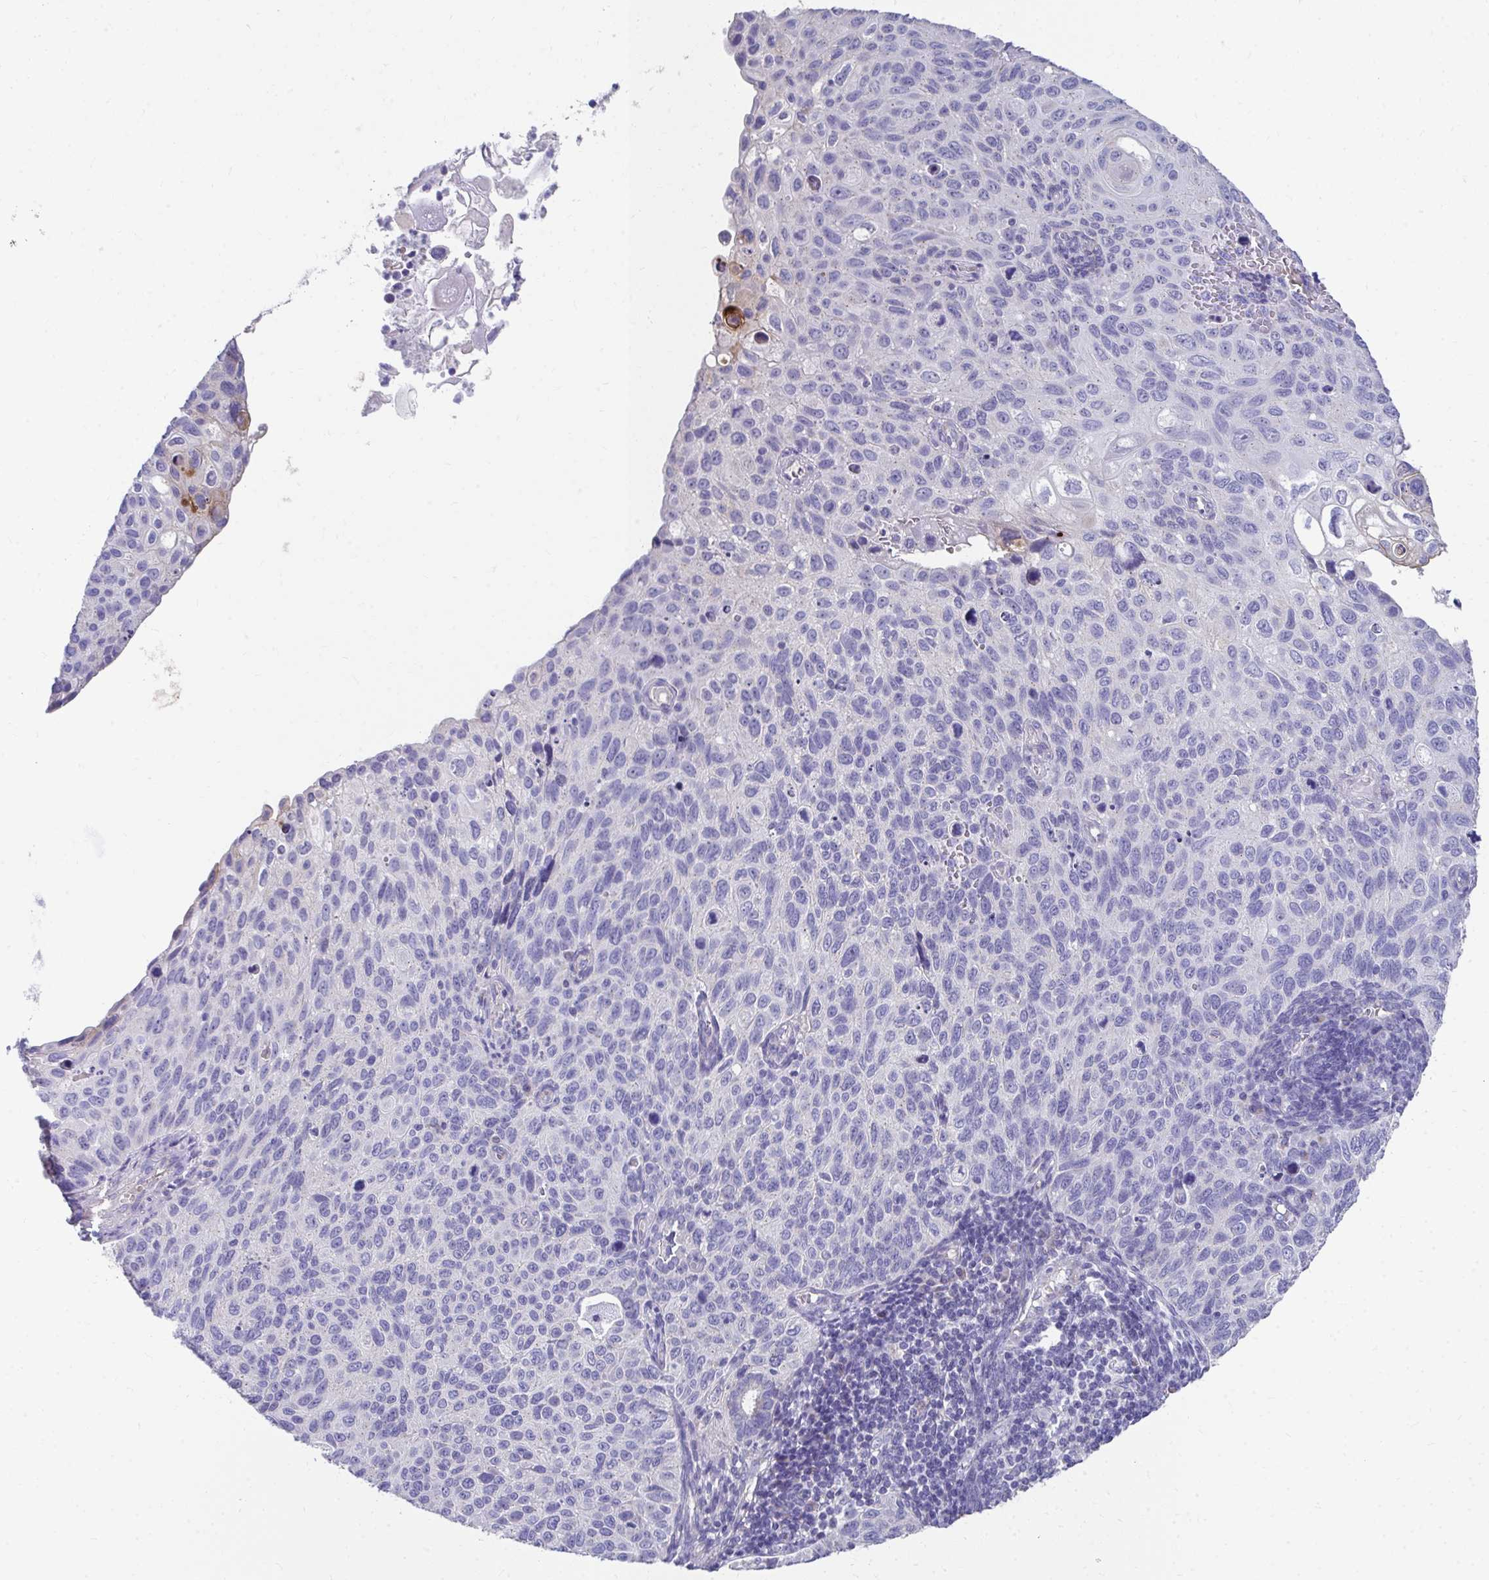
{"staining": {"intensity": "negative", "quantity": "none", "location": "none"}, "tissue": "cervical cancer", "cell_type": "Tumor cells", "image_type": "cancer", "snomed": [{"axis": "morphology", "description": "Squamous cell carcinoma, NOS"}, {"axis": "topography", "description": "Cervix"}], "caption": "High magnification brightfield microscopy of squamous cell carcinoma (cervical) stained with DAB (3,3'-diaminobenzidine) (brown) and counterstained with hematoxylin (blue): tumor cells show no significant positivity. Brightfield microscopy of immunohistochemistry stained with DAB (brown) and hematoxylin (blue), captured at high magnification.", "gene": "TMPRSS2", "patient": {"sex": "female", "age": 70}}